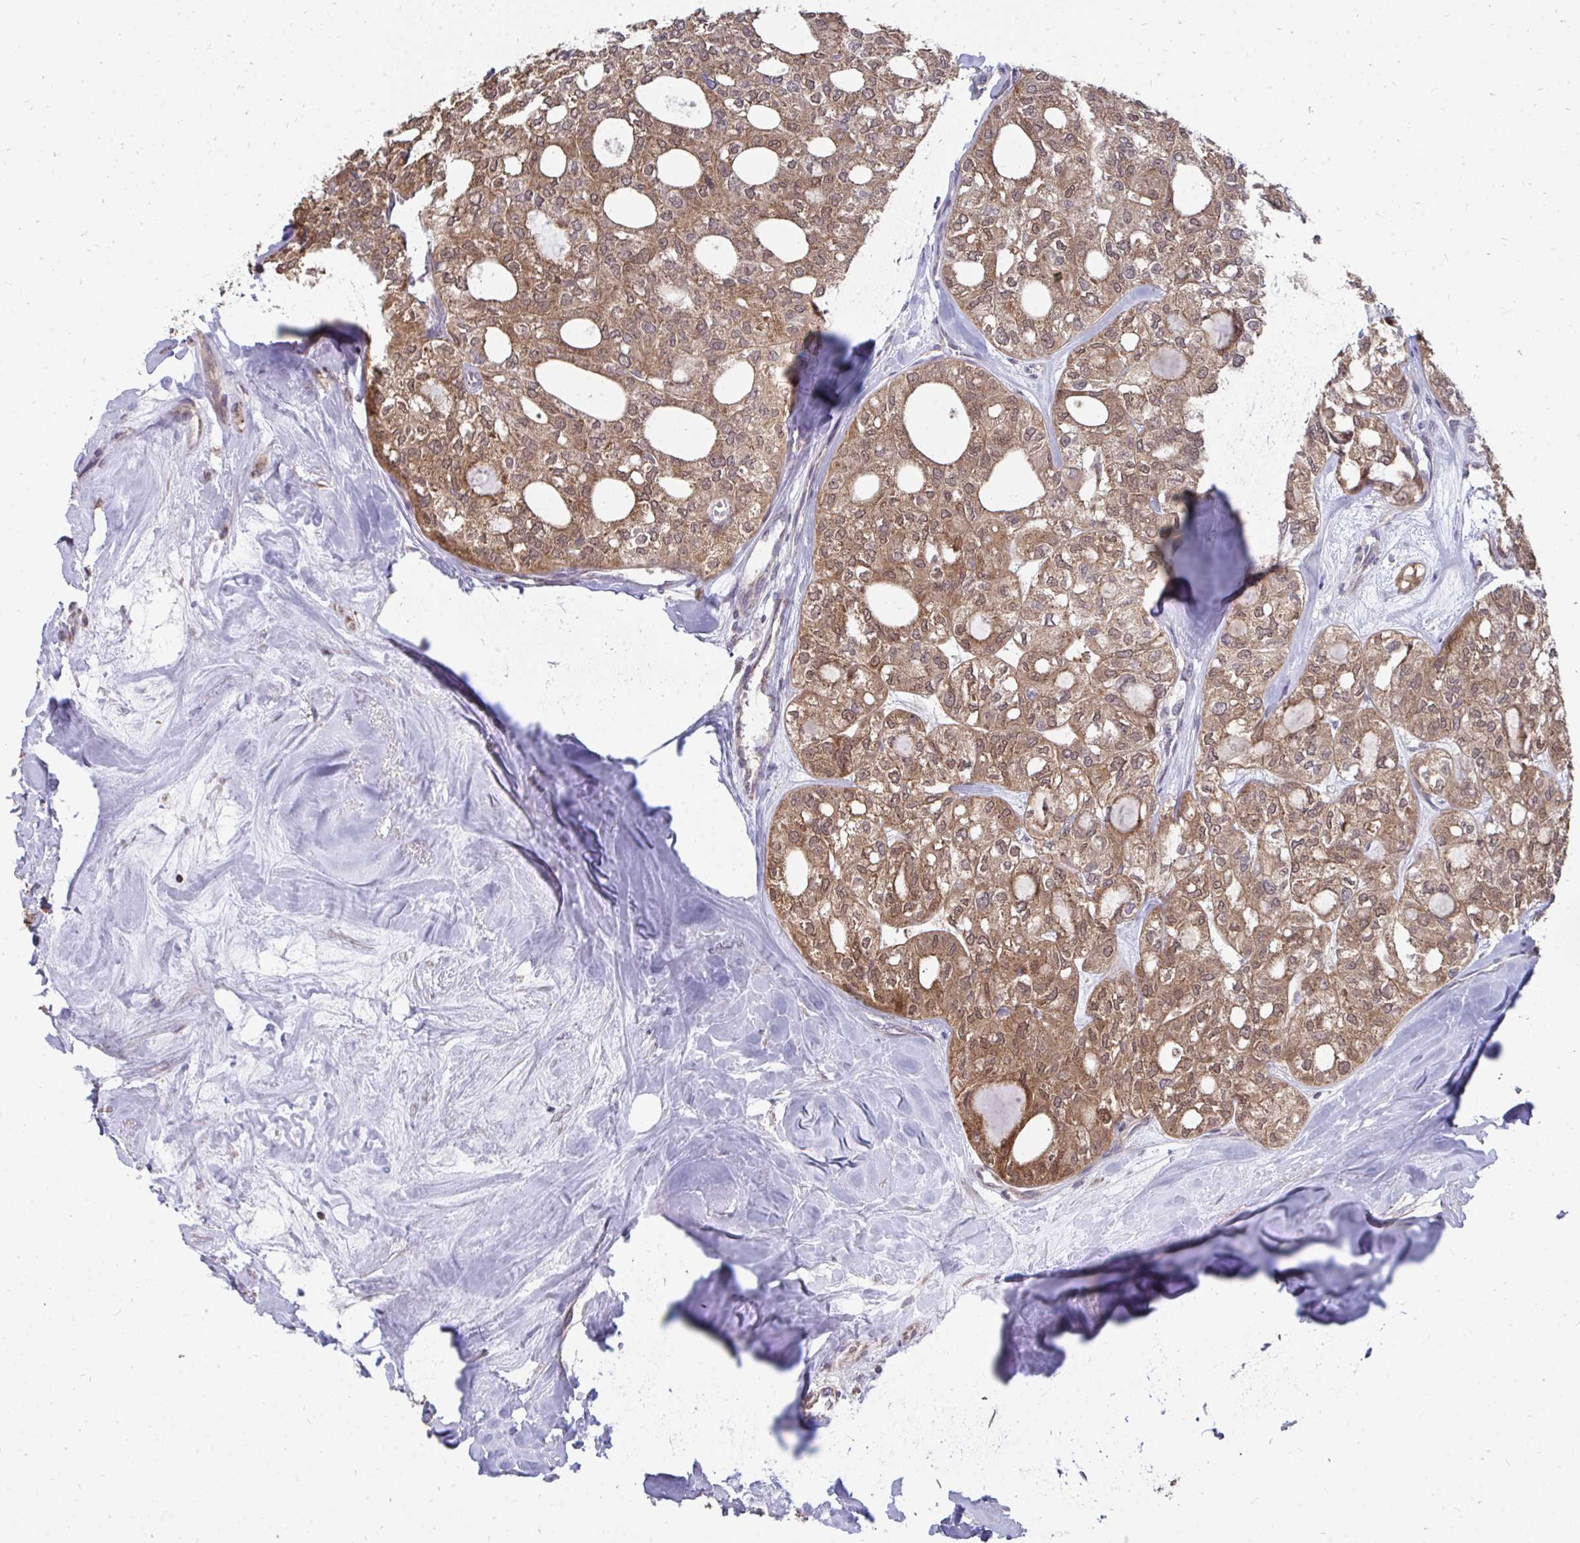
{"staining": {"intensity": "moderate", "quantity": ">75%", "location": "cytoplasmic/membranous,nuclear"}, "tissue": "thyroid cancer", "cell_type": "Tumor cells", "image_type": "cancer", "snomed": [{"axis": "morphology", "description": "Follicular adenoma carcinoma, NOS"}, {"axis": "topography", "description": "Thyroid gland"}], "caption": "A histopathology image of thyroid cancer stained for a protein displays moderate cytoplasmic/membranous and nuclear brown staining in tumor cells. (brown staining indicates protein expression, while blue staining denotes nuclei).", "gene": "DNAJA2", "patient": {"sex": "male", "age": 75}}